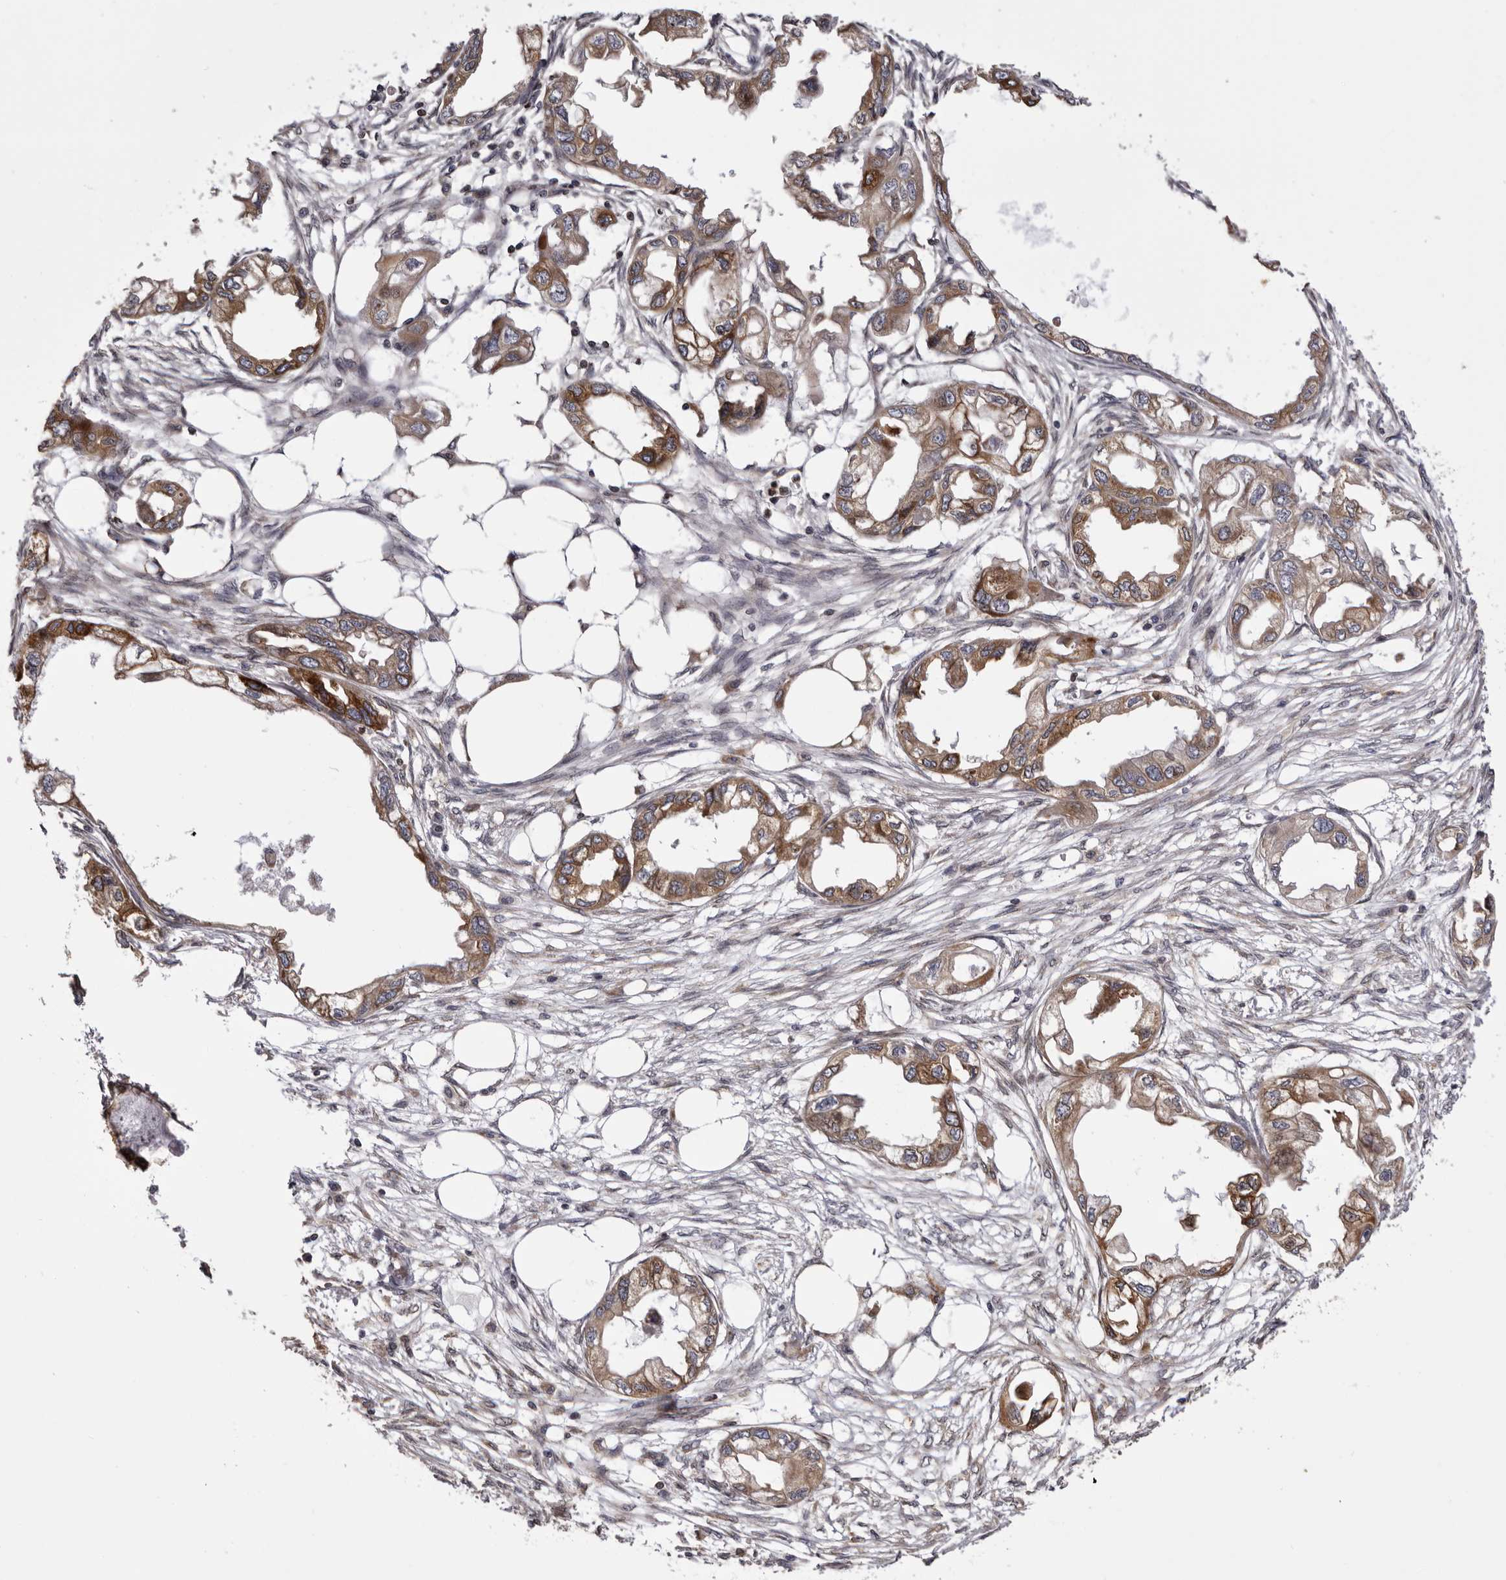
{"staining": {"intensity": "moderate", "quantity": ">75%", "location": "cytoplasmic/membranous"}, "tissue": "endometrial cancer", "cell_type": "Tumor cells", "image_type": "cancer", "snomed": [{"axis": "morphology", "description": "Adenocarcinoma, NOS"}, {"axis": "morphology", "description": "Adenocarcinoma, metastatic, NOS"}, {"axis": "topography", "description": "Adipose tissue"}, {"axis": "topography", "description": "Endometrium"}], "caption": "There is medium levels of moderate cytoplasmic/membranous positivity in tumor cells of endometrial cancer (metastatic adenocarcinoma), as demonstrated by immunohistochemical staining (brown color).", "gene": "C4orf3", "patient": {"sex": "female", "age": 67}}